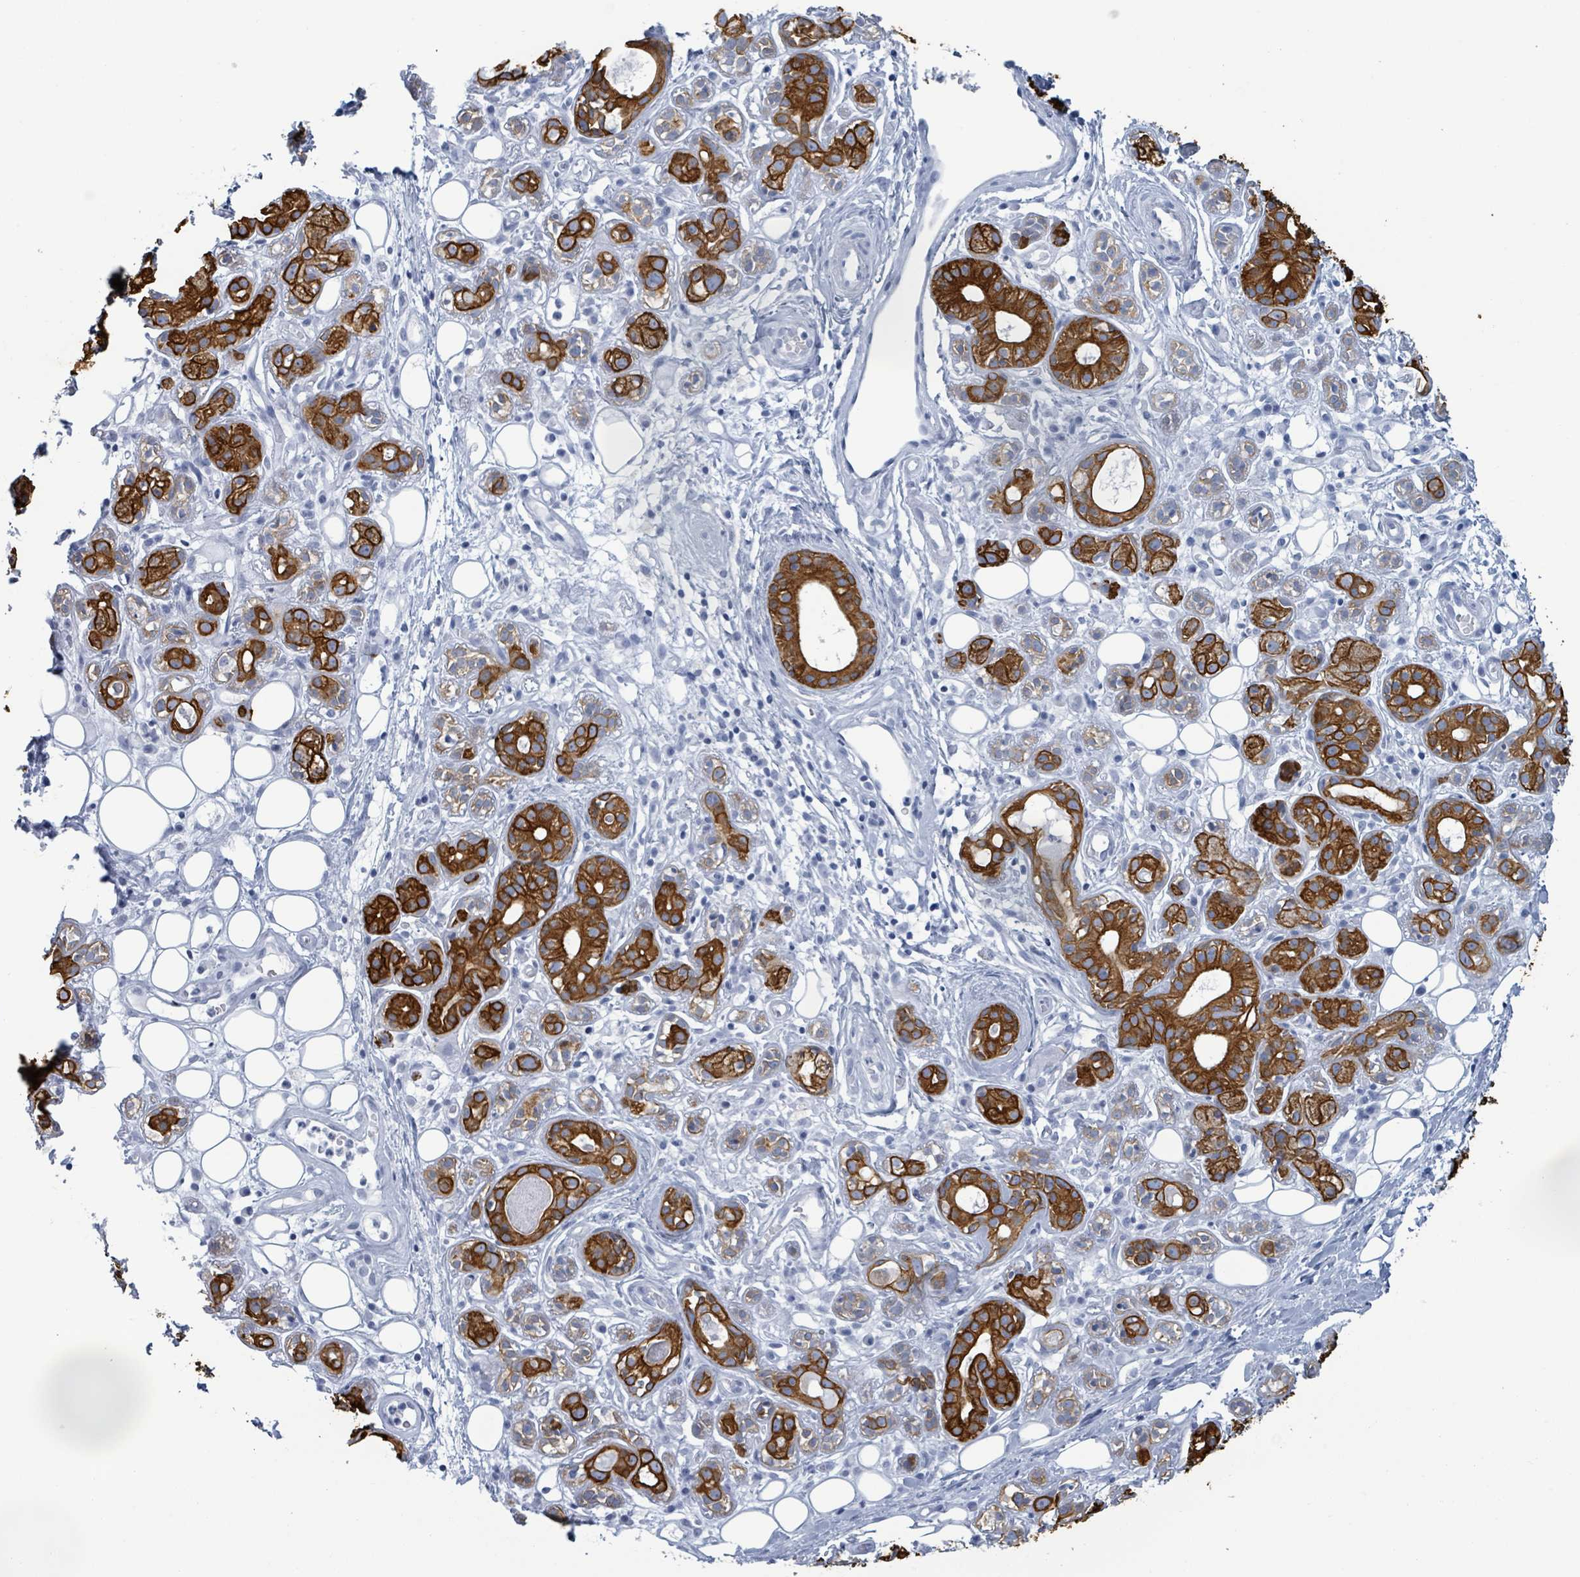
{"staining": {"intensity": "strong", "quantity": ">75%", "location": "cytoplasmic/membranous"}, "tissue": "salivary gland", "cell_type": "Glandular cells", "image_type": "normal", "snomed": [{"axis": "morphology", "description": "Normal tissue, NOS"}, {"axis": "topography", "description": "Salivary gland"}], "caption": "Glandular cells reveal high levels of strong cytoplasmic/membranous staining in about >75% of cells in unremarkable human salivary gland.", "gene": "KRT8", "patient": {"sex": "male", "age": 54}}